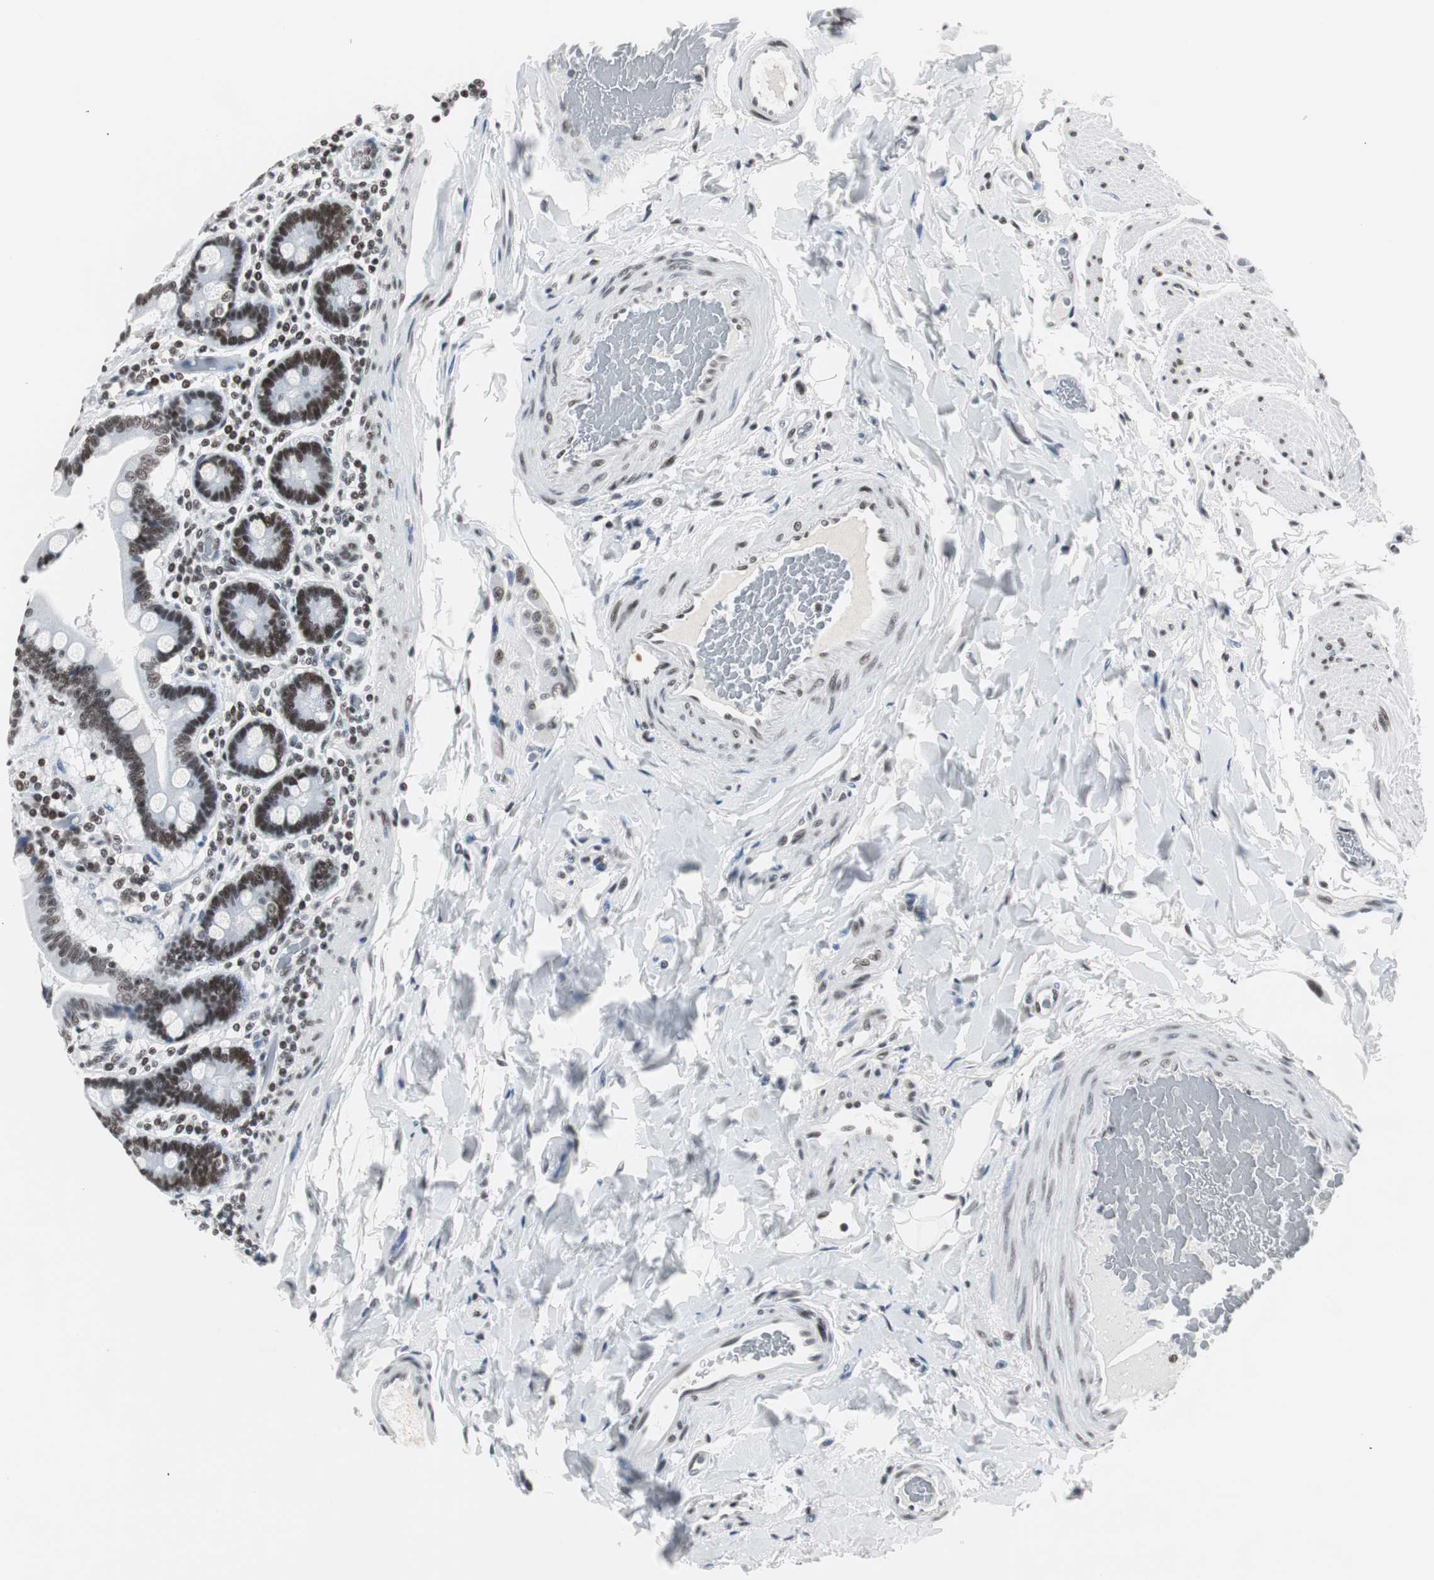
{"staining": {"intensity": "moderate", "quantity": ">75%", "location": "nuclear"}, "tissue": "duodenum", "cell_type": "Glandular cells", "image_type": "normal", "snomed": [{"axis": "morphology", "description": "Normal tissue, NOS"}, {"axis": "topography", "description": "Duodenum"}], "caption": "Glandular cells display medium levels of moderate nuclear positivity in about >75% of cells in unremarkable duodenum. The protein of interest is shown in brown color, while the nuclei are stained blue.", "gene": "XRCC1", "patient": {"sex": "female", "age": 53}}